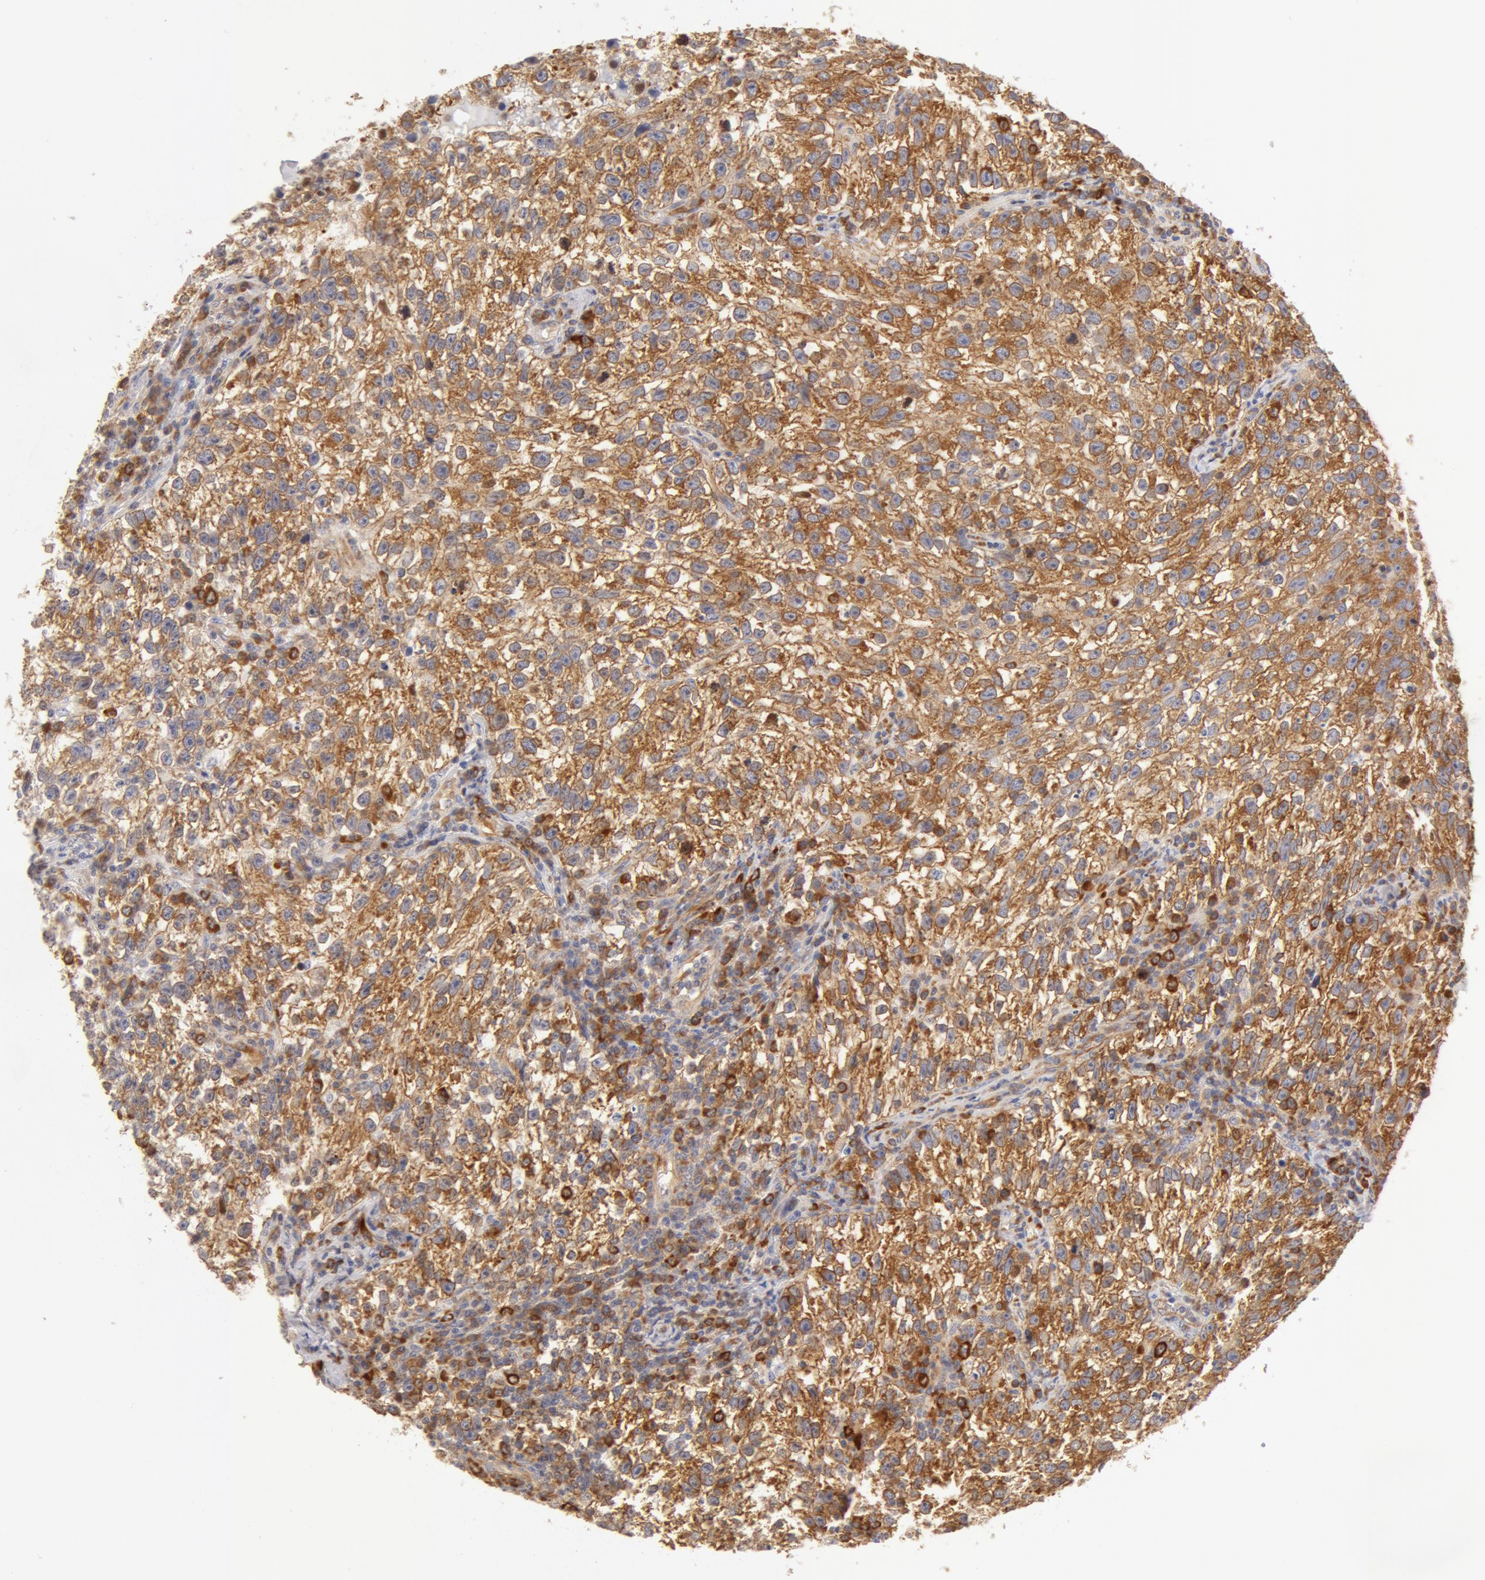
{"staining": {"intensity": "moderate", "quantity": ">75%", "location": "cytoplasmic/membranous"}, "tissue": "testis cancer", "cell_type": "Tumor cells", "image_type": "cancer", "snomed": [{"axis": "morphology", "description": "Seminoma, NOS"}, {"axis": "topography", "description": "Testis"}], "caption": "Immunohistochemical staining of human testis cancer shows moderate cytoplasmic/membranous protein expression in about >75% of tumor cells. (DAB = brown stain, brightfield microscopy at high magnification).", "gene": "DDX3Y", "patient": {"sex": "male", "age": 38}}